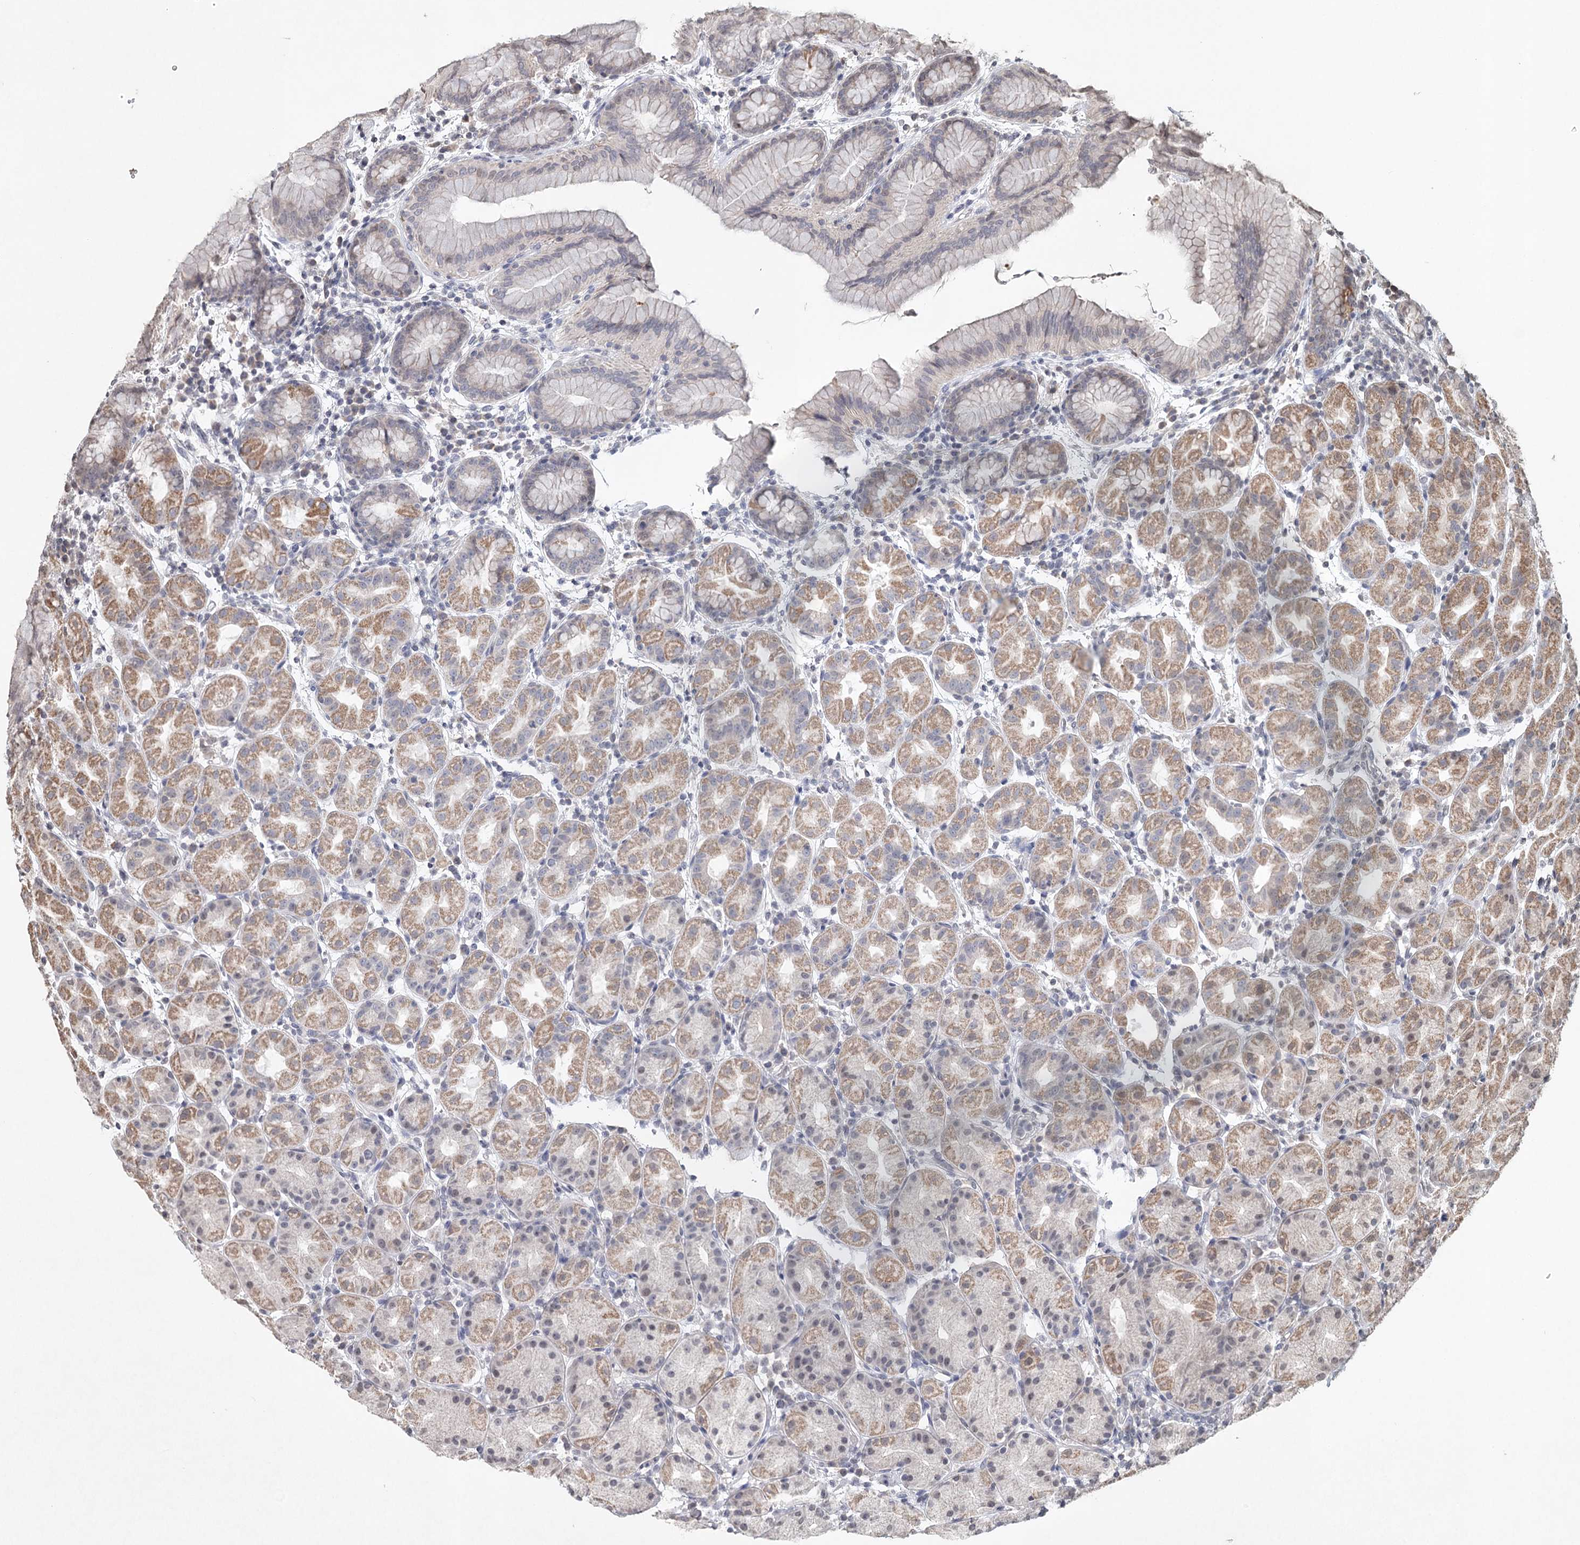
{"staining": {"intensity": "moderate", "quantity": "25%-75%", "location": "cytoplasmic/membranous"}, "tissue": "stomach", "cell_type": "Glandular cells", "image_type": "normal", "snomed": [{"axis": "morphology", "description": "Normal tissue, NOS"}, {"axis": "topography", "description": "Stomach"}], "caption": "A high-resolution photomicrograph shows immunohistochemistry (IHC) staining of unremarkable stomach, which exhibits moderate cytoplasmic/membranous staining in approximately 25%-75% of glandular cells. (DAB IHC with brightfield microscopy, high magnification).", "gene": "ICOS", "patient": {"sex": "female", "age": 79}}